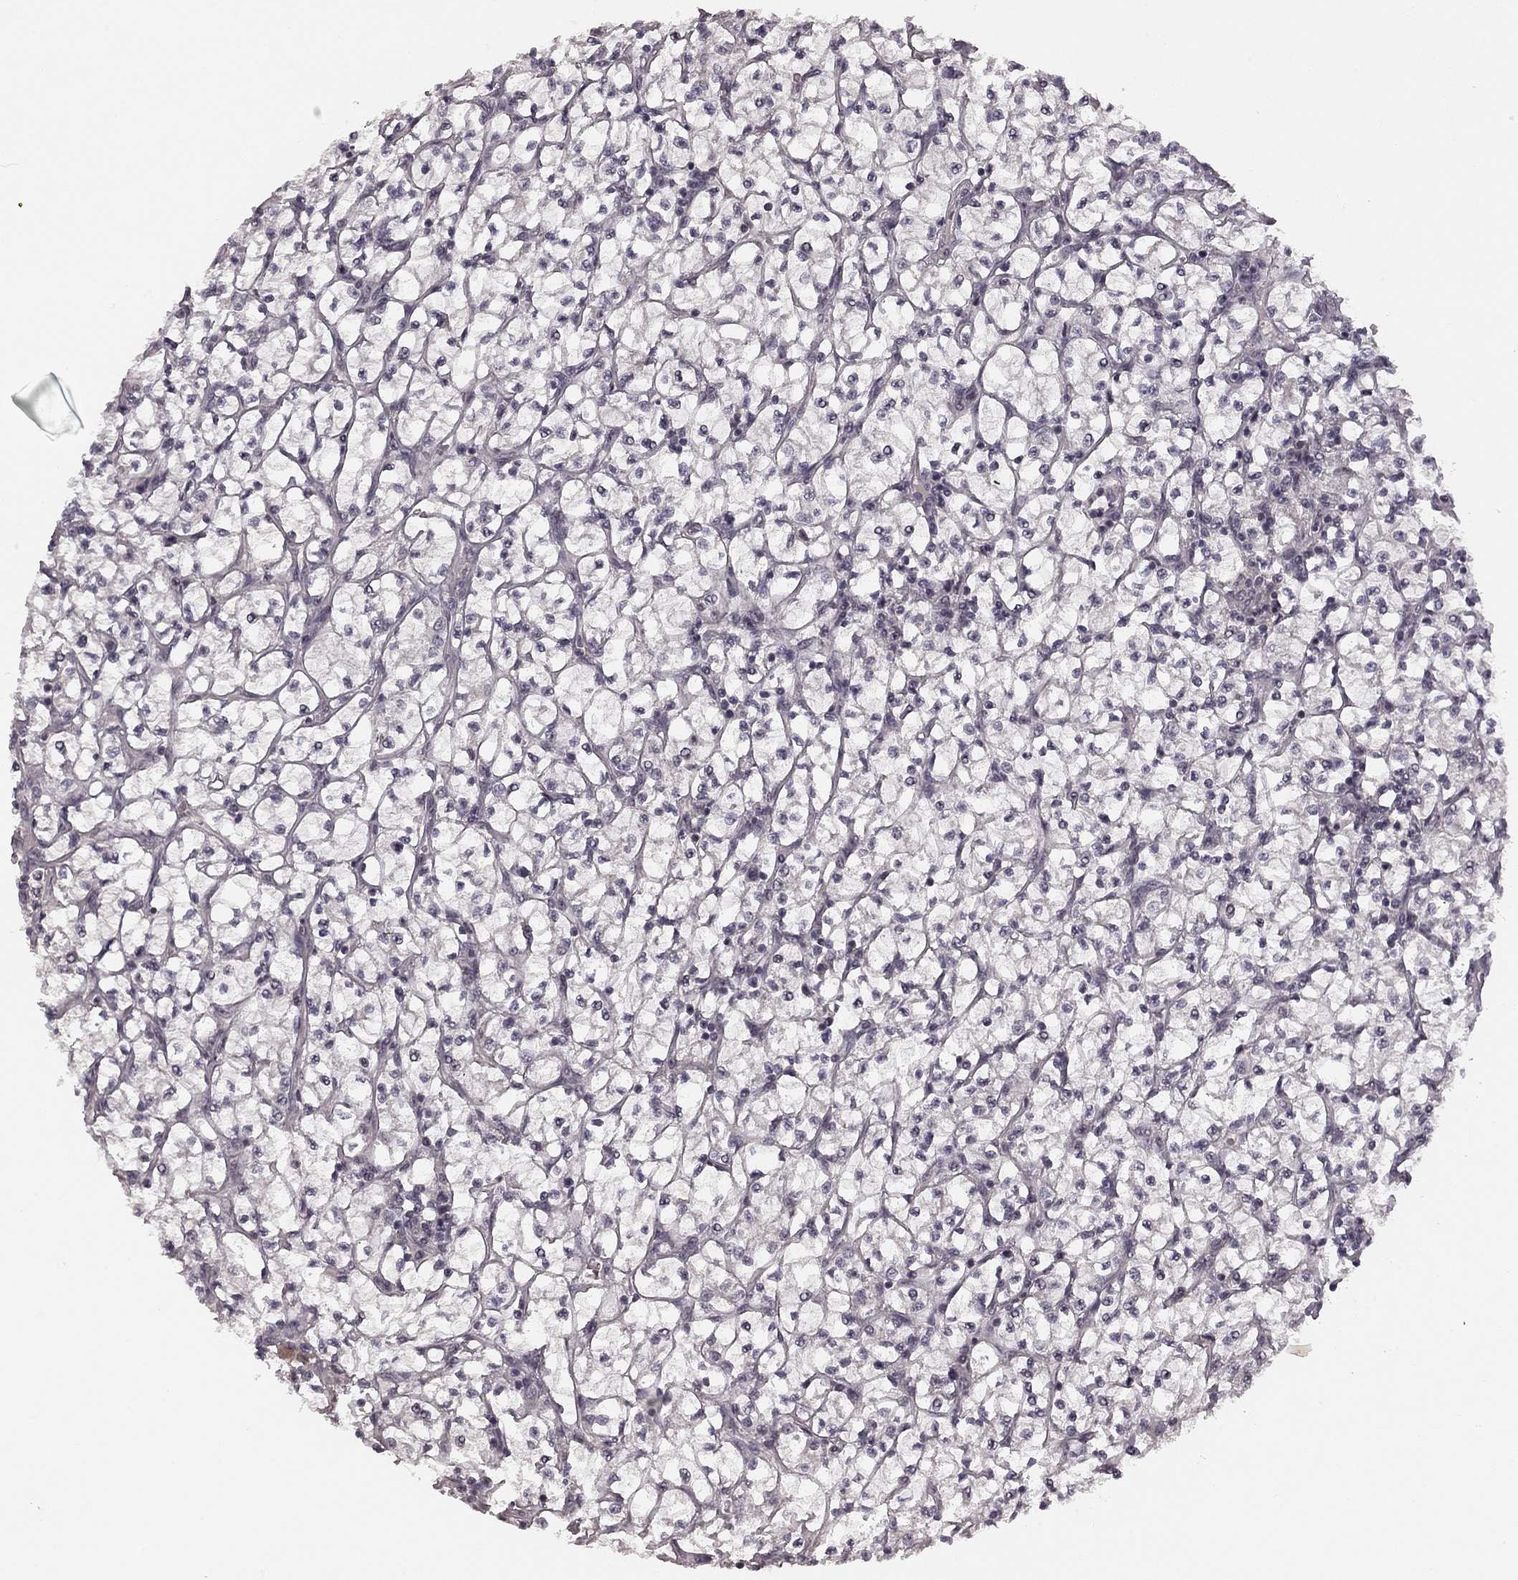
{"staining": {"intensity": "negative", "quantity": "none", "location": "none"}, "tissue": "renal cancer", "cell_type": "Tumor cells", "image_type": "cancer", "snomed": [{"axis": "morphology", "description": "Adenocarcinoma, NOS"}, {"axis": "topography", "description": "Kidney"}], "caption": "An IHC histopathology image of adenocarcinoma (renal) is shown. There is no staining in tumor cells of adenocarcinoma (renal).", "gene": "HCN4", "patient": {"sex": "female", "age": 64}}